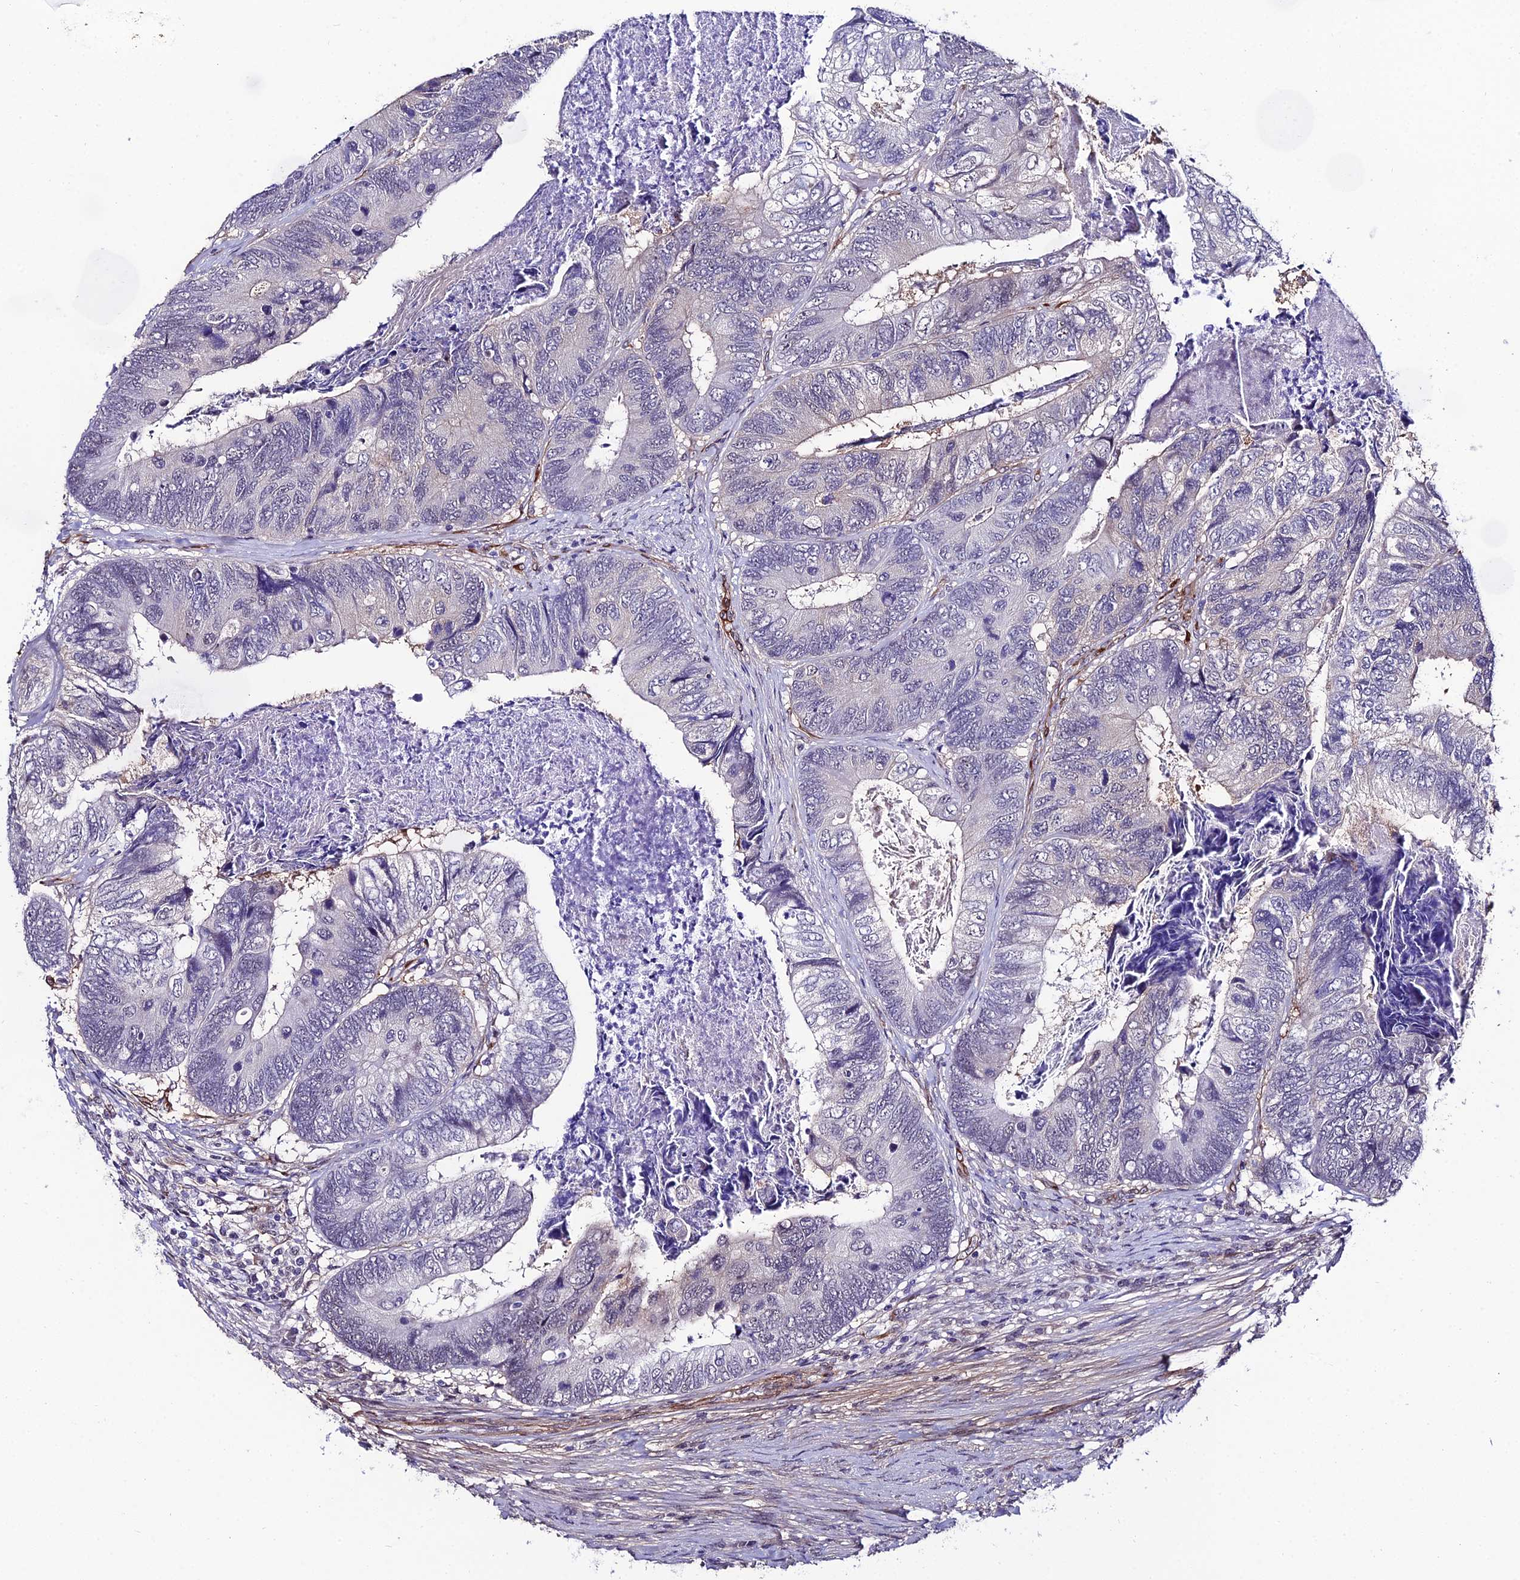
{"staining": {"intensity": "negative", "quantity": "none", "location": "none"}, "tissue": "colorectal cancer", "cell_type": "Tumor cells", "image_type": "cancer", "snomed": [{"axis": "morphology", "description": "Adenocarcinoma, NOS"}, {"axis": "topography", "description": "Colon"}], "caption": "Tumor cells are negative for protein expression in human colorectal cancer (adenocarcinoma). The staining is performed using DAB (3,3'-diaminobenzidine) brown chromogen with nuclei counter-stained in using hematoxylin.", "gene": "SYT15", "patient": {"sex": "female", "age": 67}}